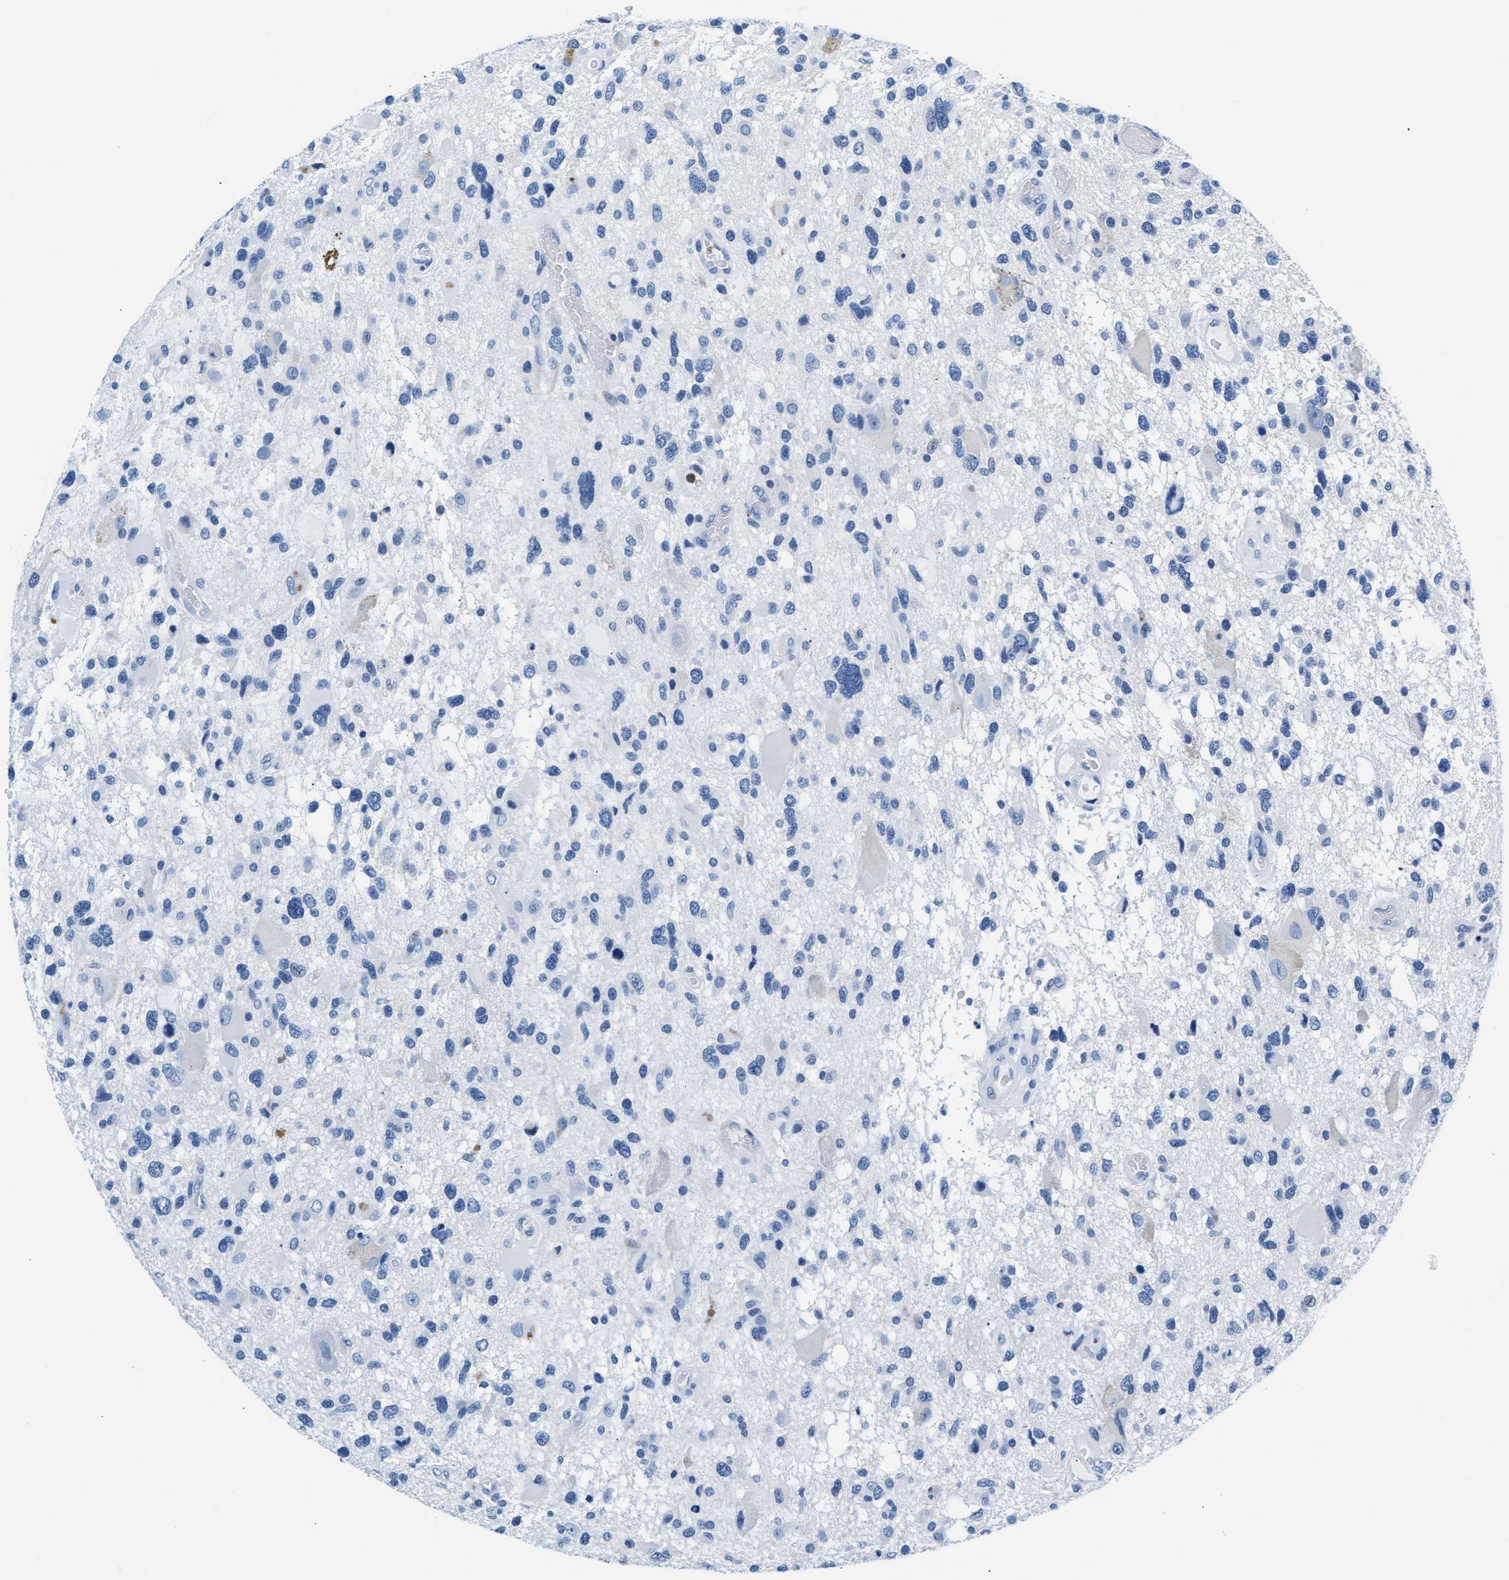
{"staining": {"intensity": "negative", "quantity": "none", "location": "none"}, "tissue": "glioma", "cell_type": "Tumor cells", "image_type": "cancer", "snomed": [{"axis": "morphology", "description": "Glioma, malignant, High grade"}, {"axis": "topography", "description": "Brain"}], "caption": "Immunohistochemistry (IHC) image of human high-grade glioma (malignant) stained for a protein (brown), which demonstrates no positivity in tumor cells. (DAB (3,3'-diaminobenzidine) immunohistochemistry (IHC) with hematoxylin counter stain).", "gene": "MMP8", "patient": {"sex": "male", "age": 33}}